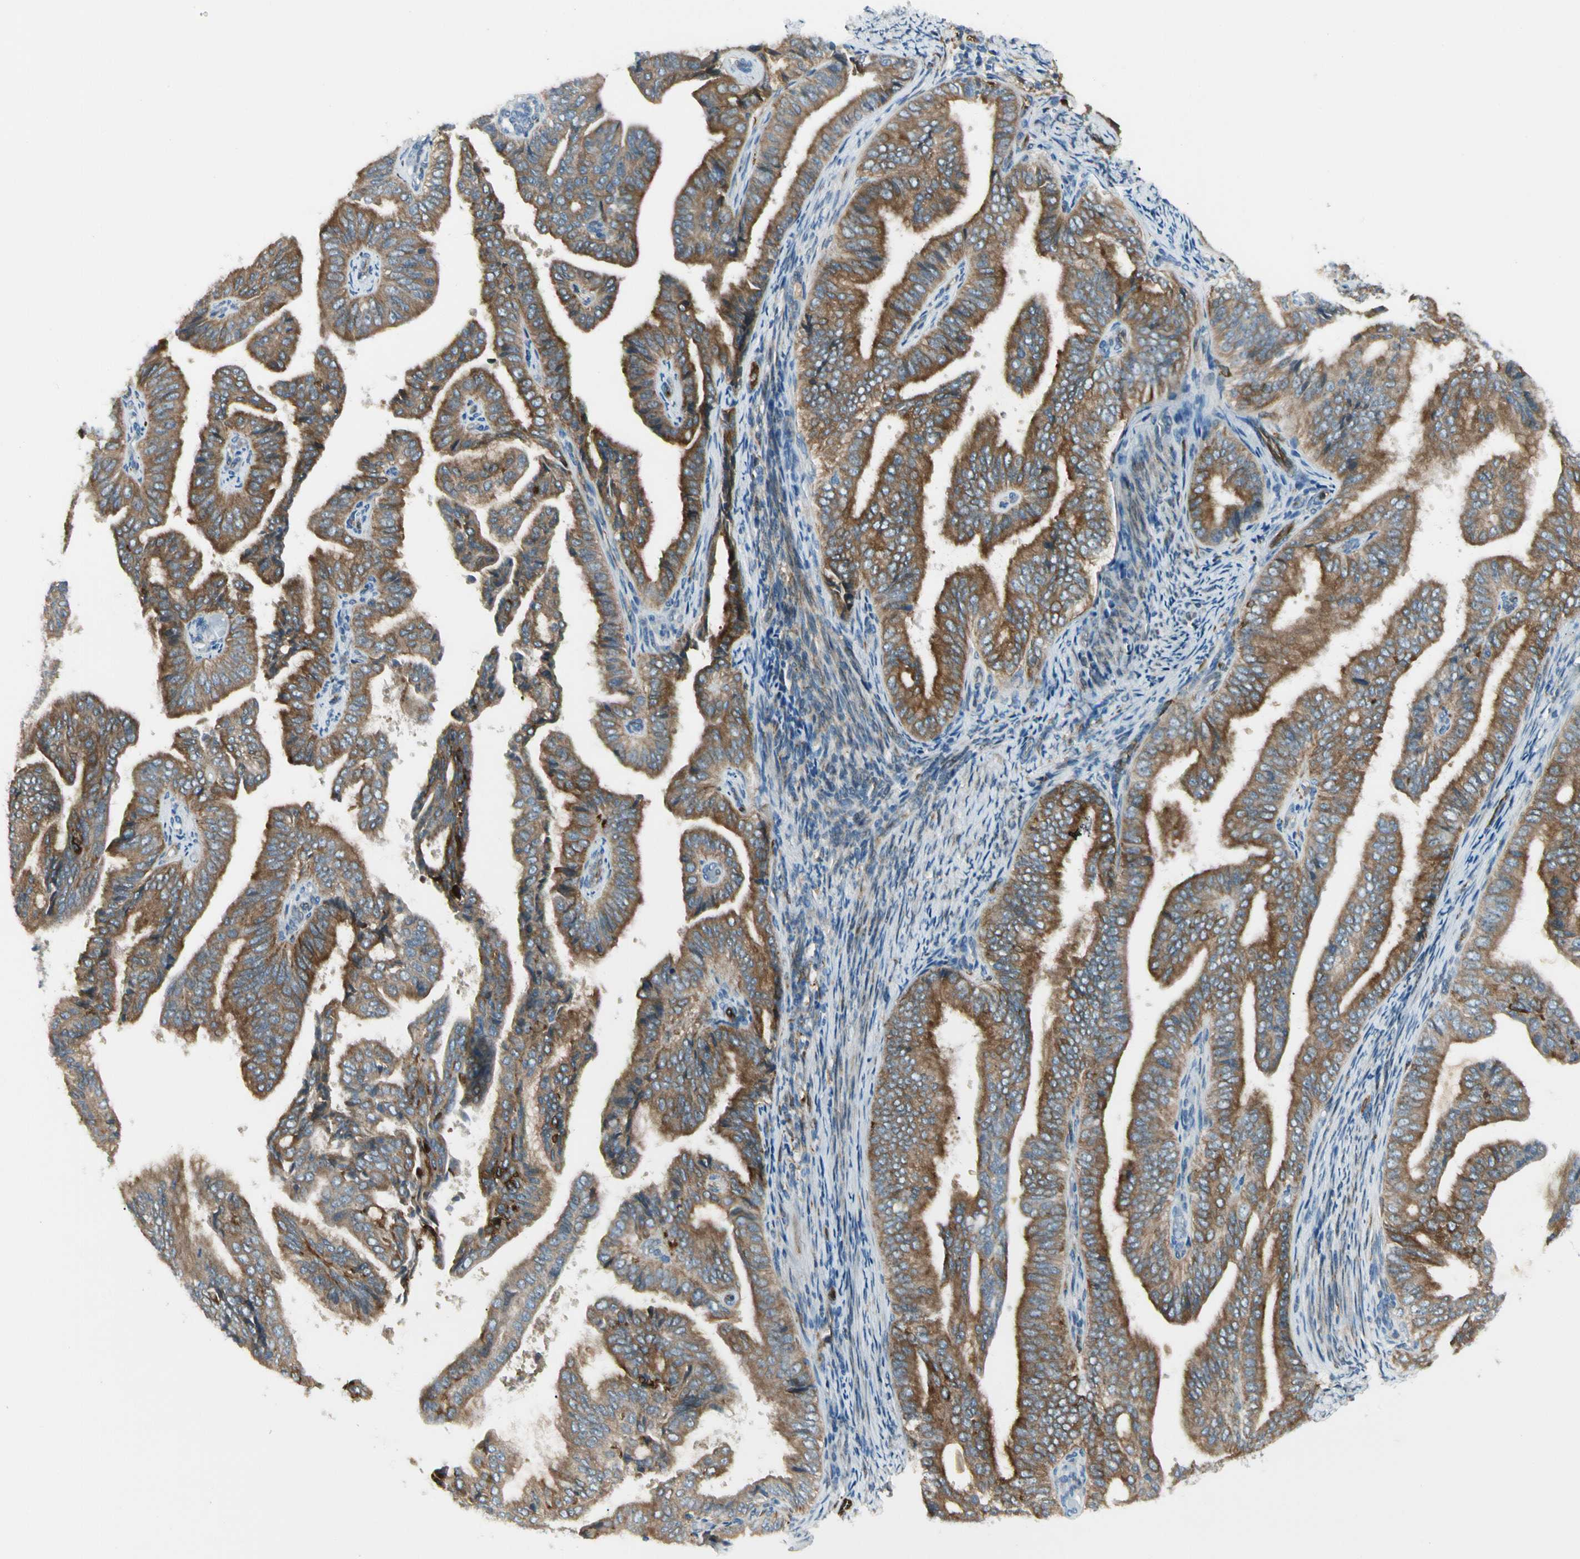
{"staining": {"intensity": "strong", "quantity": ">75%", "location": "cytoplasmic/membranous"}, "tissue": "endometrial cancer", "cell_type": "Tumor cells", "image_type": "cancer", "snomed": [{"axis": "morphology", "description": "Adenocarcinoma, NOS"}, {"axis": "topography", "description": "Endometrium"}], "caption": "This photomicrograph exhibits endometrial cancer stained with immunohistochemistry (IHC) to label a protein in brown. The cytoplasmic/membranous of tumor cells show strong positivity for the protein. Nuclei are counter-stained blue.", "gene": "LPCAT2", "patient": {"sex": "female", "age": 58}}